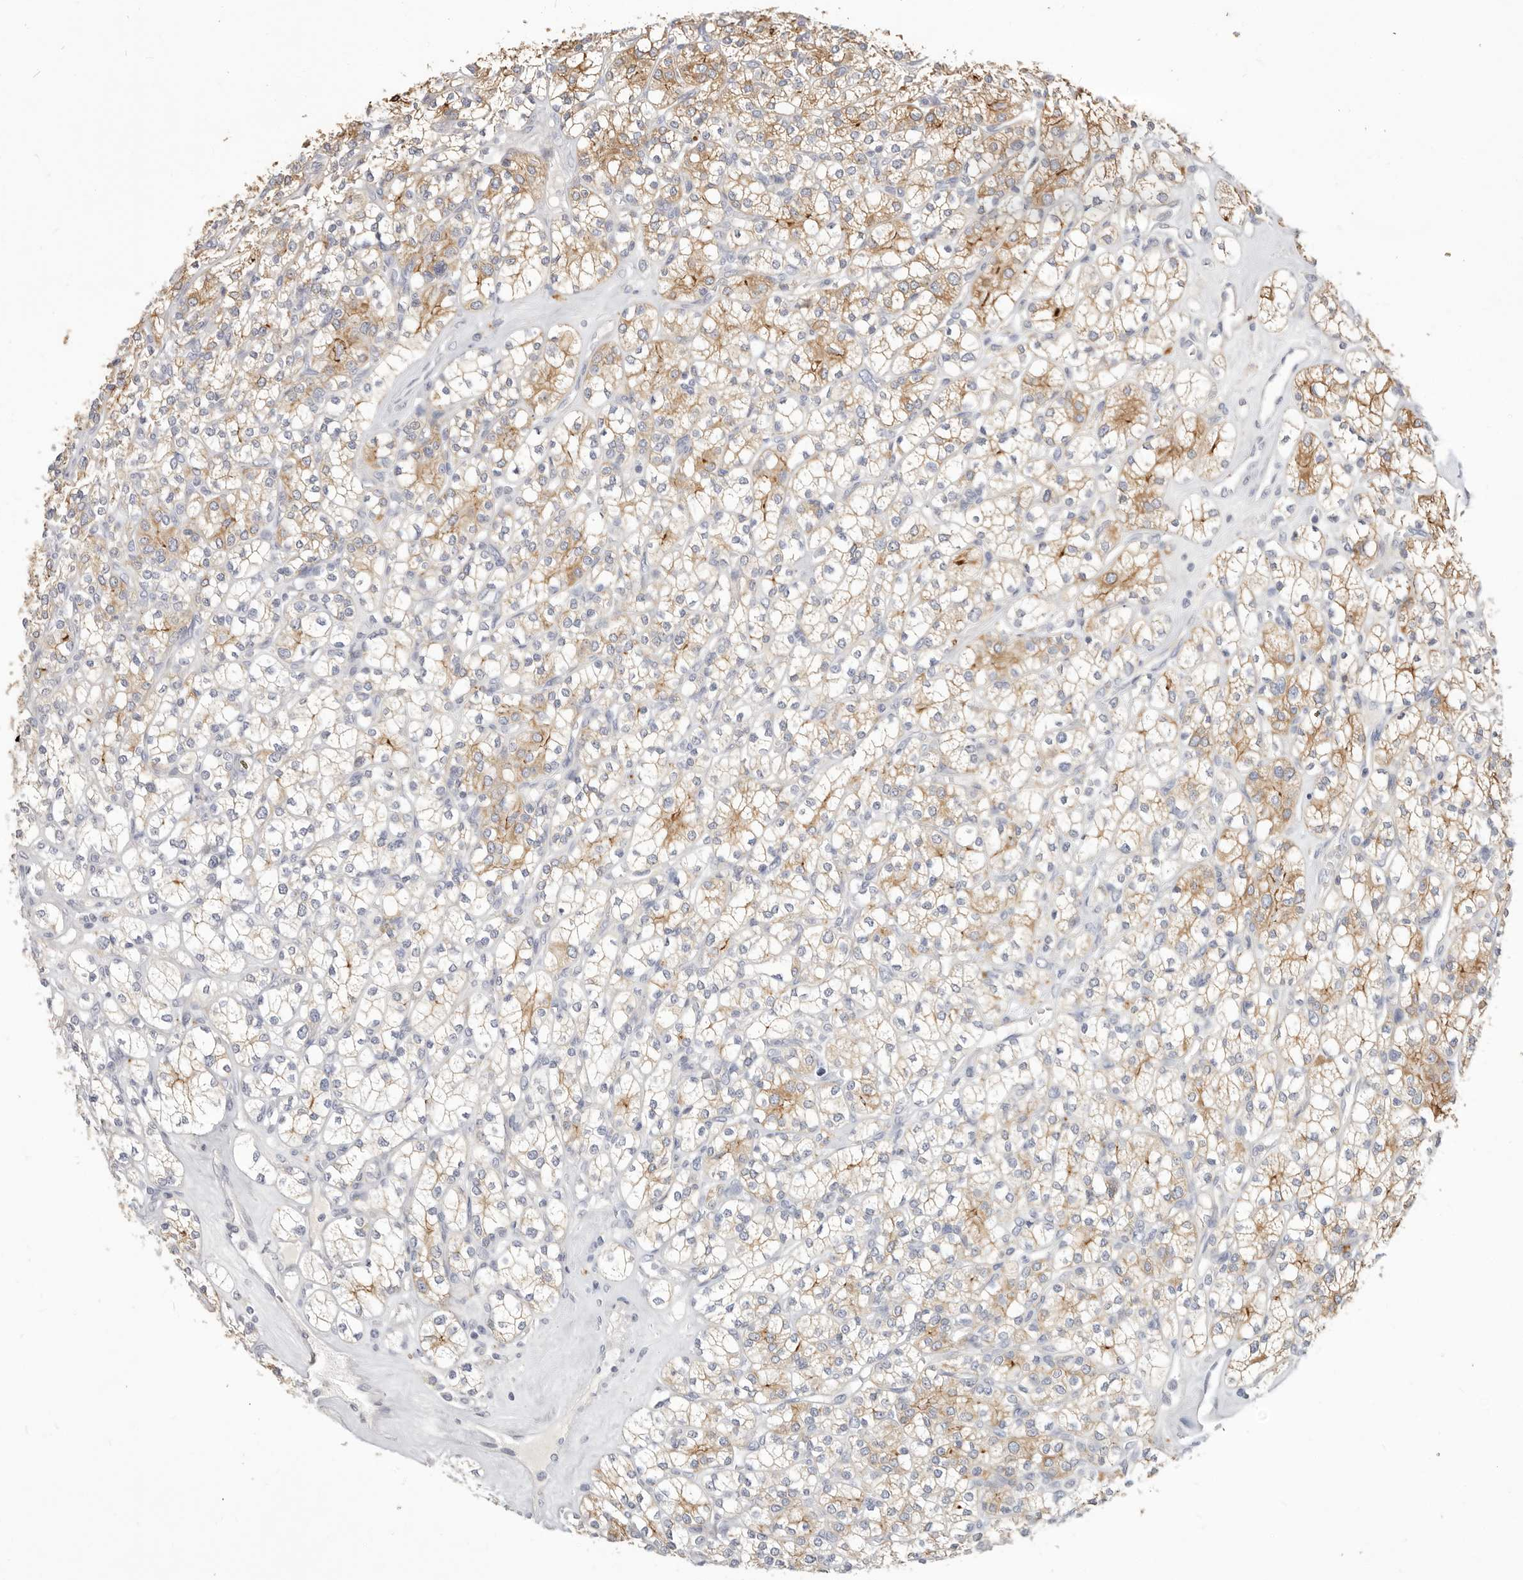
{"staining": {"intensity": "moderate", "quantity": "25%-75%", "location": "cytoplasmic/membranous"}, "tissue": "renal cancer", "cell_type": "Tumor cells", "image_type": "cancer", "snomed": [{"axis": "morphology", "description": "Adenocarcinoma, NOS"}, {"axis": "topography", "description": "Kidney"}], "caption": "DAB (3,3'-diaminobenzidine) immunohistochemical staining of renal cancer shows moderate cytoplasmic/membranous protein positivity in approximately 25%-75% of tumor cells.", "gene": "USH1C", "patient": {"sex": "male", "age": 77}}